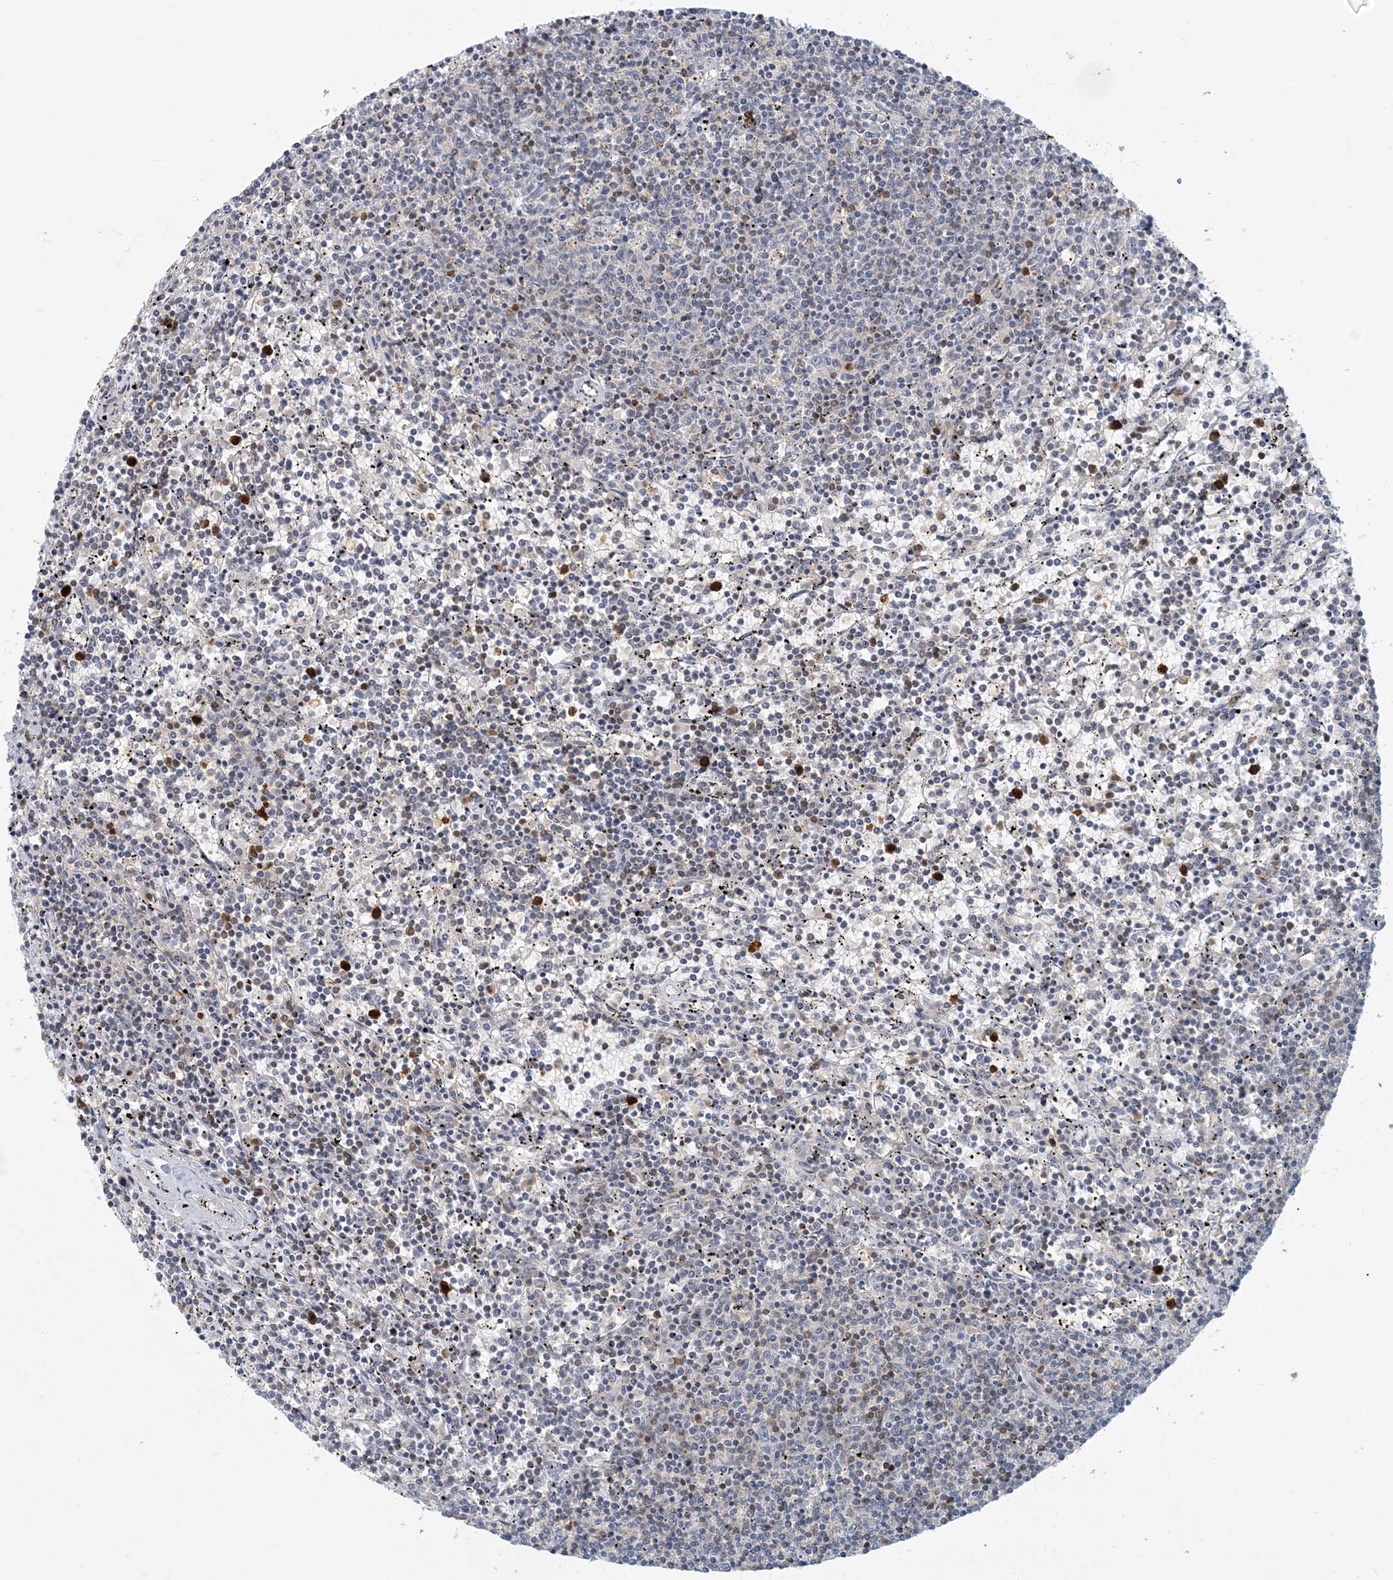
{"staining": {"intensity": "negative", "quantity": "none", "location": "none"}, "tissue": "lymphoma", "cell_type": "Tumor cells", "image_type": "cancer", "snomed": [{"axis": "morphology", "description": "Malignant lymphoma, non-Hodgkin's type, Low grade"}, {"axis": "topography", "description": "Spleen"}], "caption": "DAB (3,3'-diaminobenzidine) immunohistochemical staining of low-grade malignant lymphoma, non-Hodgkin's type demonstrates no significant expression in tumor cells.", "gene": "AK9", "patient": {"sex": "female", "age": 50}}